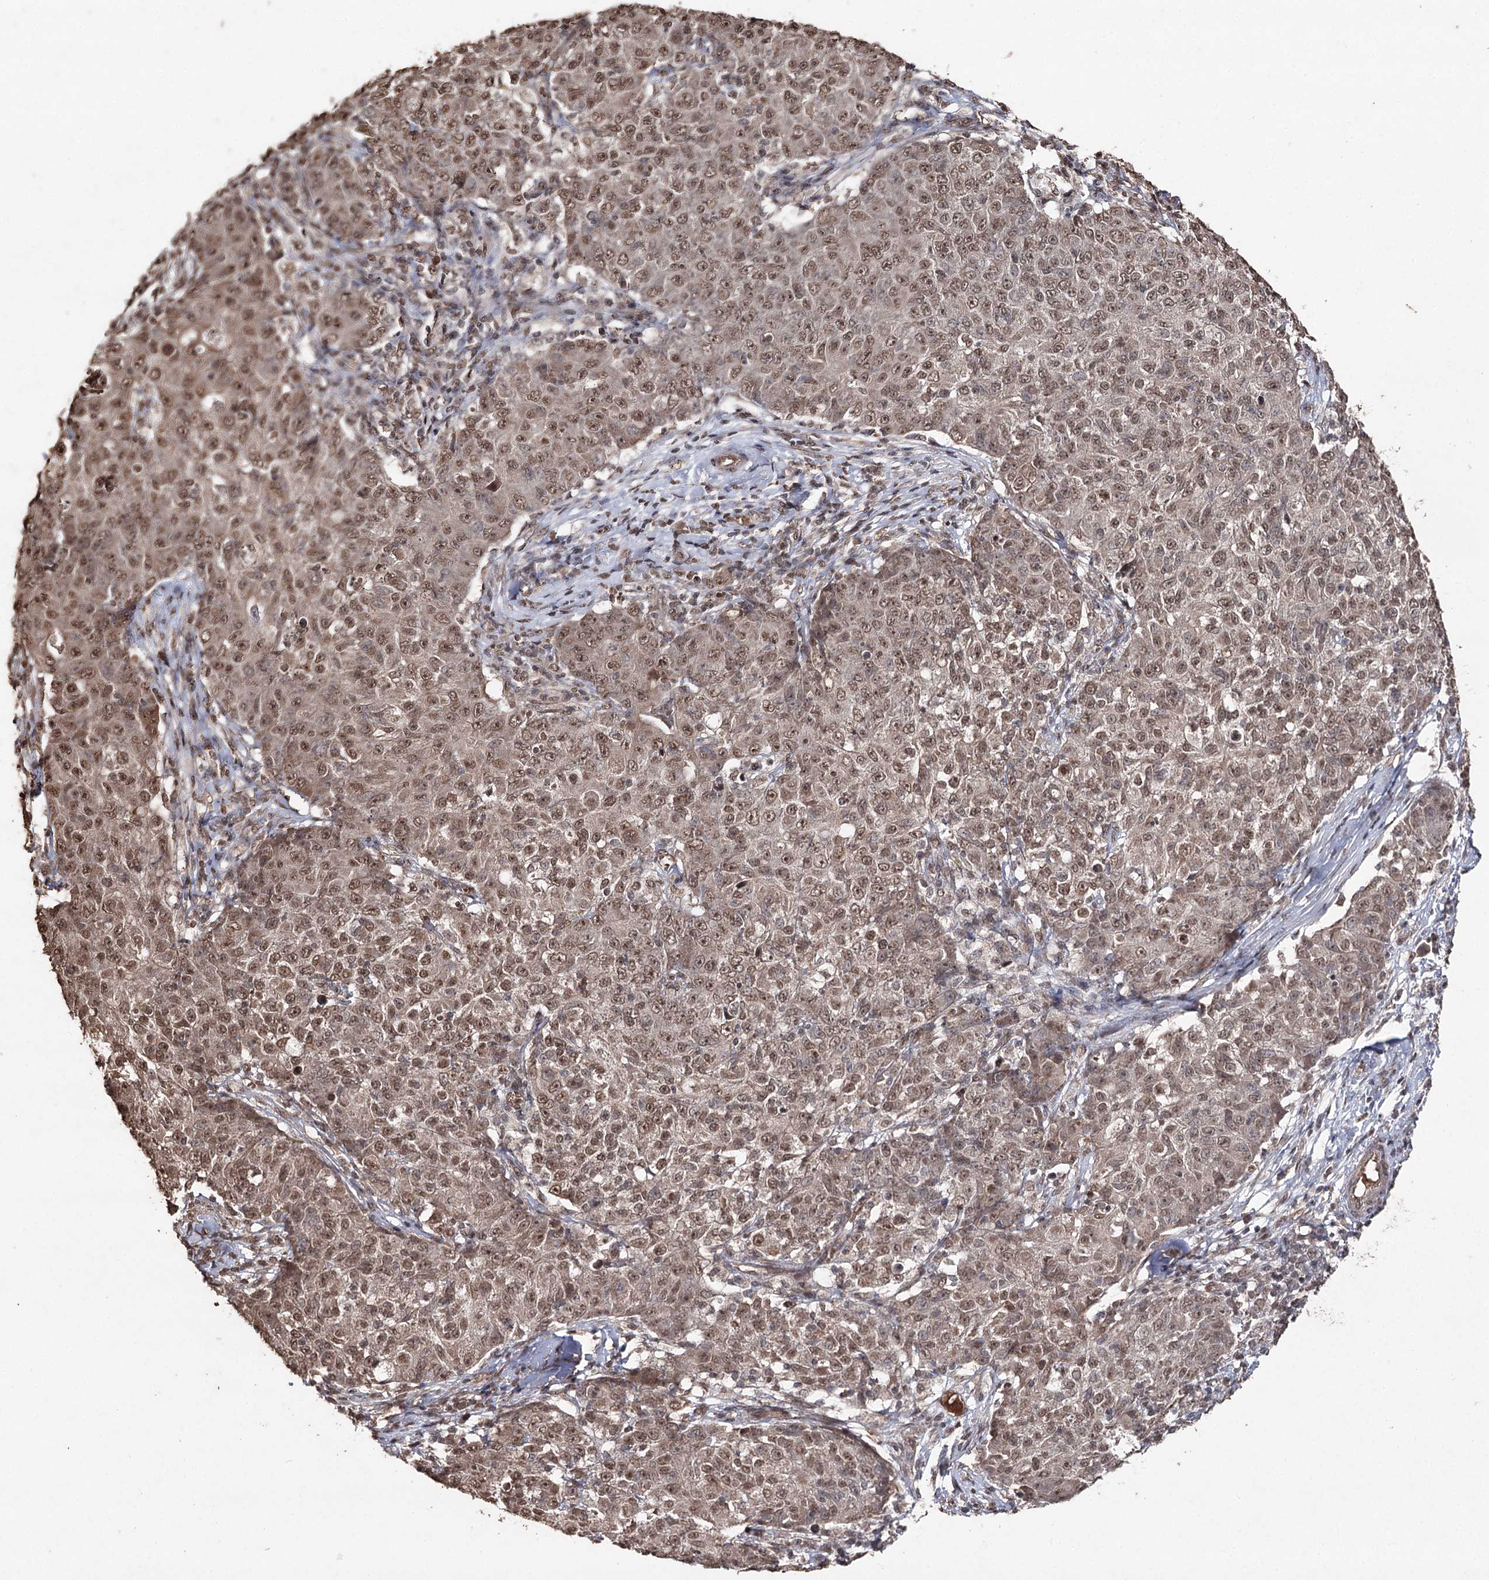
{"staining": {"intensity": "moderate", "quantity": ">75%", "location": "cytoplasmic/membranous,nuclear"}, "tissue": "ovarian cancer", "cell_type": "Tumor cells", "image_type": "cancer", "snomed": [{"axis": "morphology", "description": "Carcinoma, endometroid"}, {"axis": "topography", "description": "Ovary"}], "caption": "Brown immunohistochemical staining in ovarian cancer reveals moderate cytoplasmic/membranous and nuclear positivity in approximately >75% of tumor cells. The staining was performed using DAB to visualize the protein expression in brown, while the nuclei were stained in blue with hematoxylin (Magnification: 20x).", "gene": "ATG14", "patient": {"sex": "female", "age": 42}}